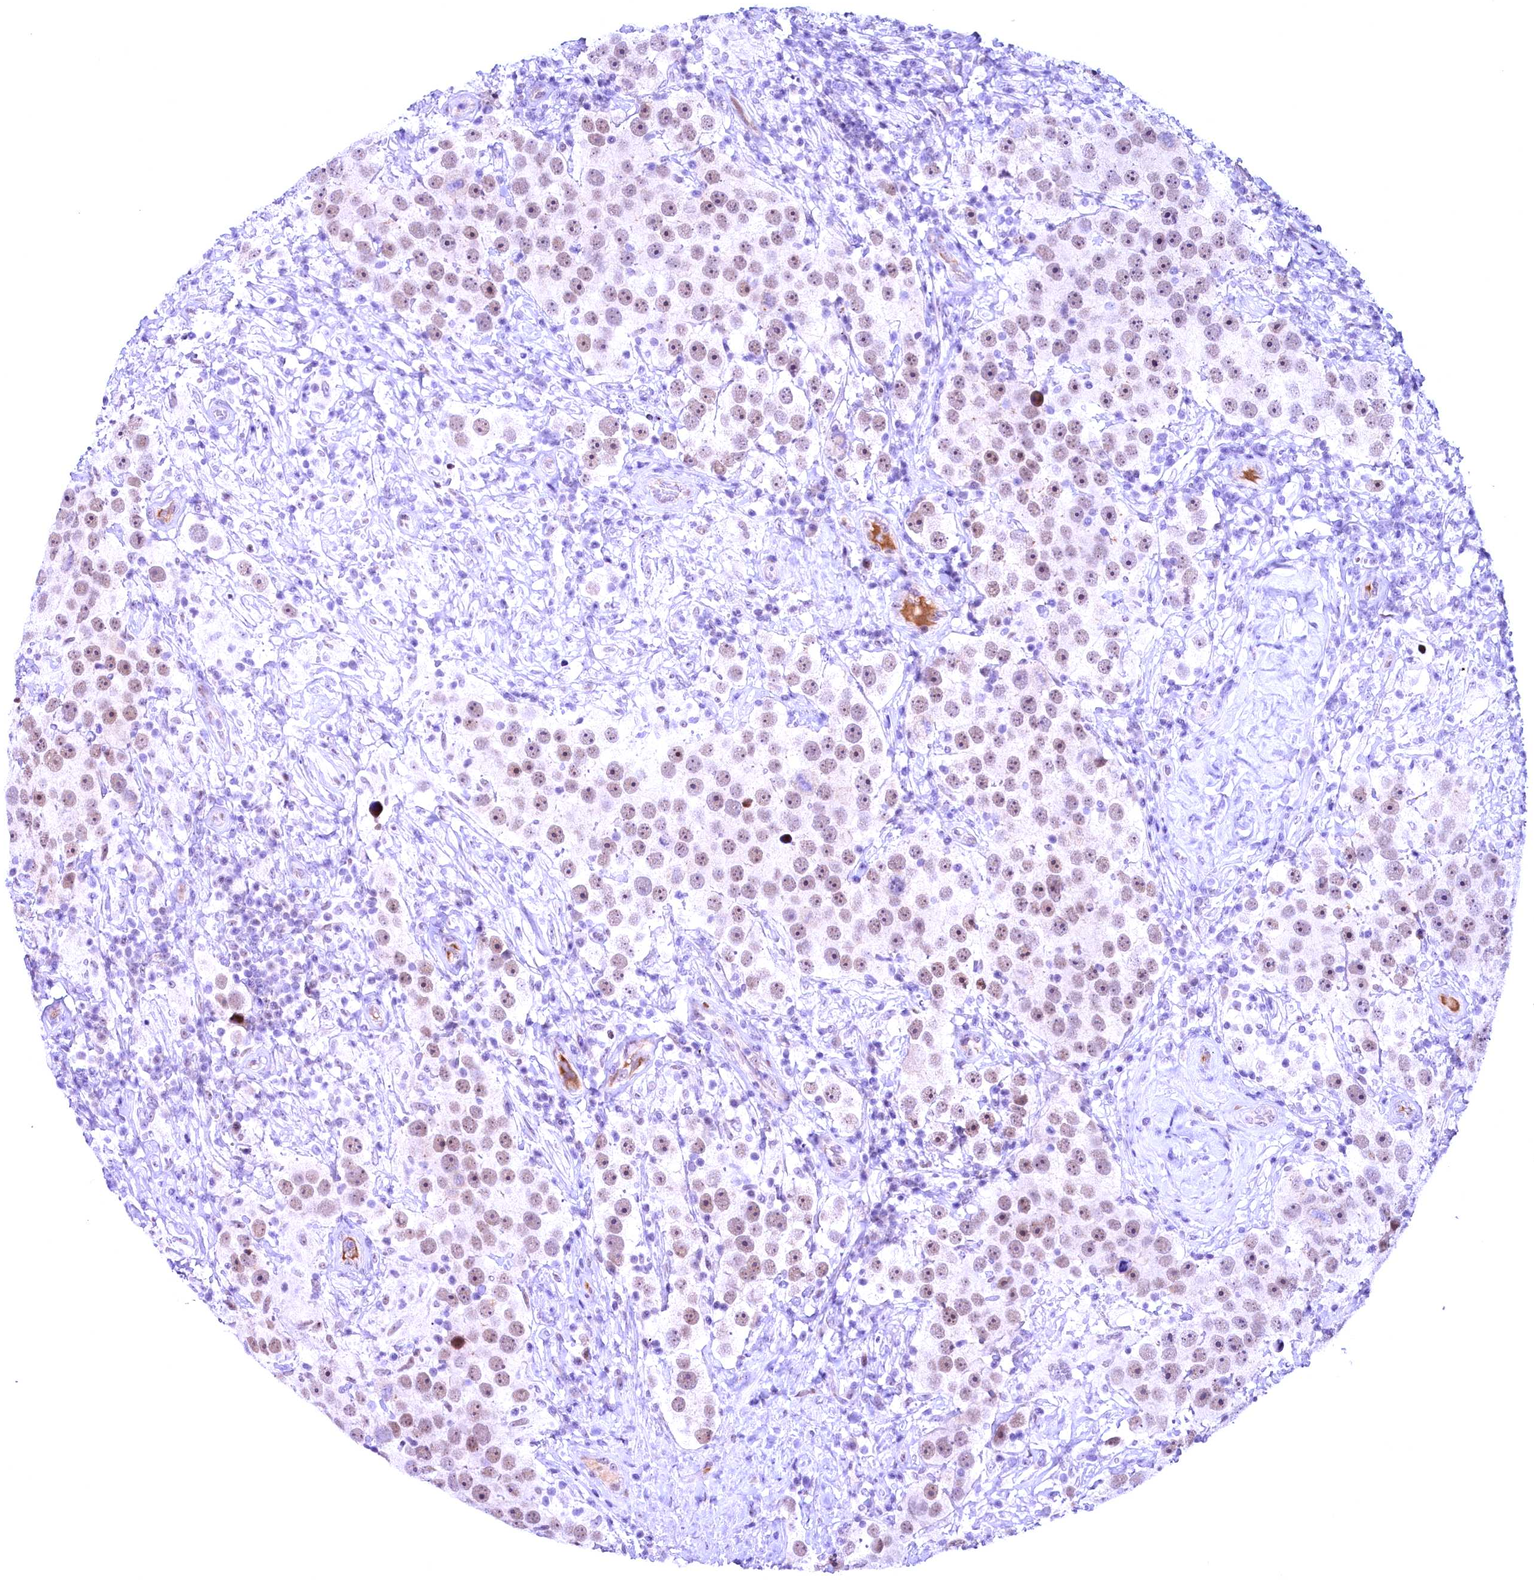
{"staining": {"intensity": "weak", "quantity": "25%-75%", "location": "nuclear"}, "tissue": "testis cancer", "cell_type": "Tumor cells", "image_type": "cancer", "snomed": [{"axis": "morphology", "description": "Seminoma, NOS"}, {"axis": "topography", "description": "Testis"}], "caption": "A high-resolution micrograph shows immunohistochemistry (IHC) staining of seminoma (testis), which shows weak nuclear expression in approximately 25%-75% of tumor cells. (DAB = brown stain, brightfield microscopy at high magnification).", "gene": "CCDC106", "patient": {"sex": "male", "age": 49}}